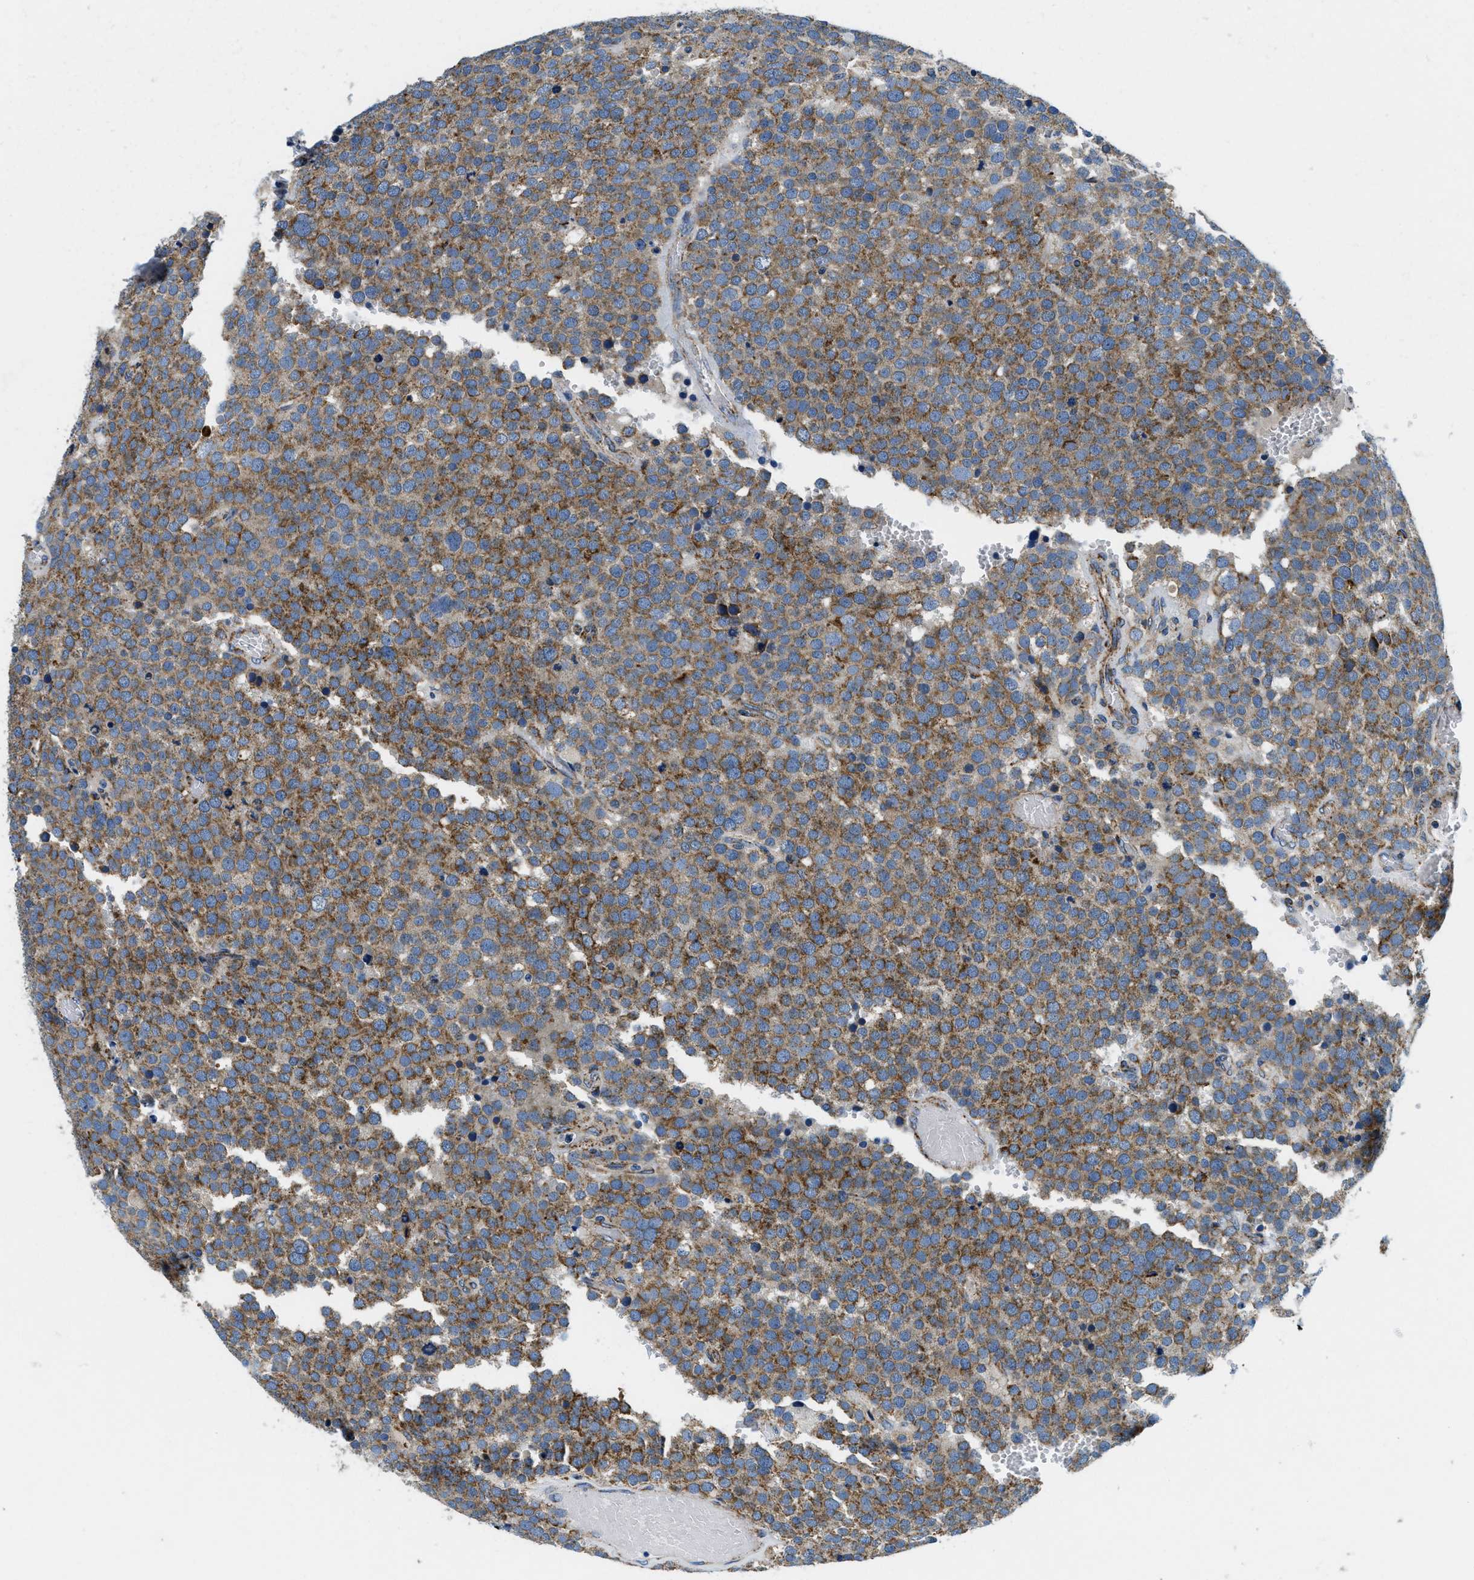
{"staining": {"intensity": "moderate", "quantity": ">75%", "location": "cytoplasmic/membranous"}, "tissue": "testis cancer", "cell_type": "Tumor cells", "image_type": "cancer", "snomed": [{"axis": "morphology", "description": "Normal tissue, NOS"}, {"axis": "morphology", "description": "Seminoma, NOS"}, {"axis": "topography", "description": "Testis"}], "caption": "Immunohistochemical staining of testis cancer demonstrates medium levels of moderate cytoplasmic/membranous expression in approximately >75% of tumor cells. (DAB (3,3'-diaminobenzidine) IHC, brown staining for protein, blue staining for nuclei).", "gene": "SAMD4B", "patient": {"sex": "male", "age": 71}}